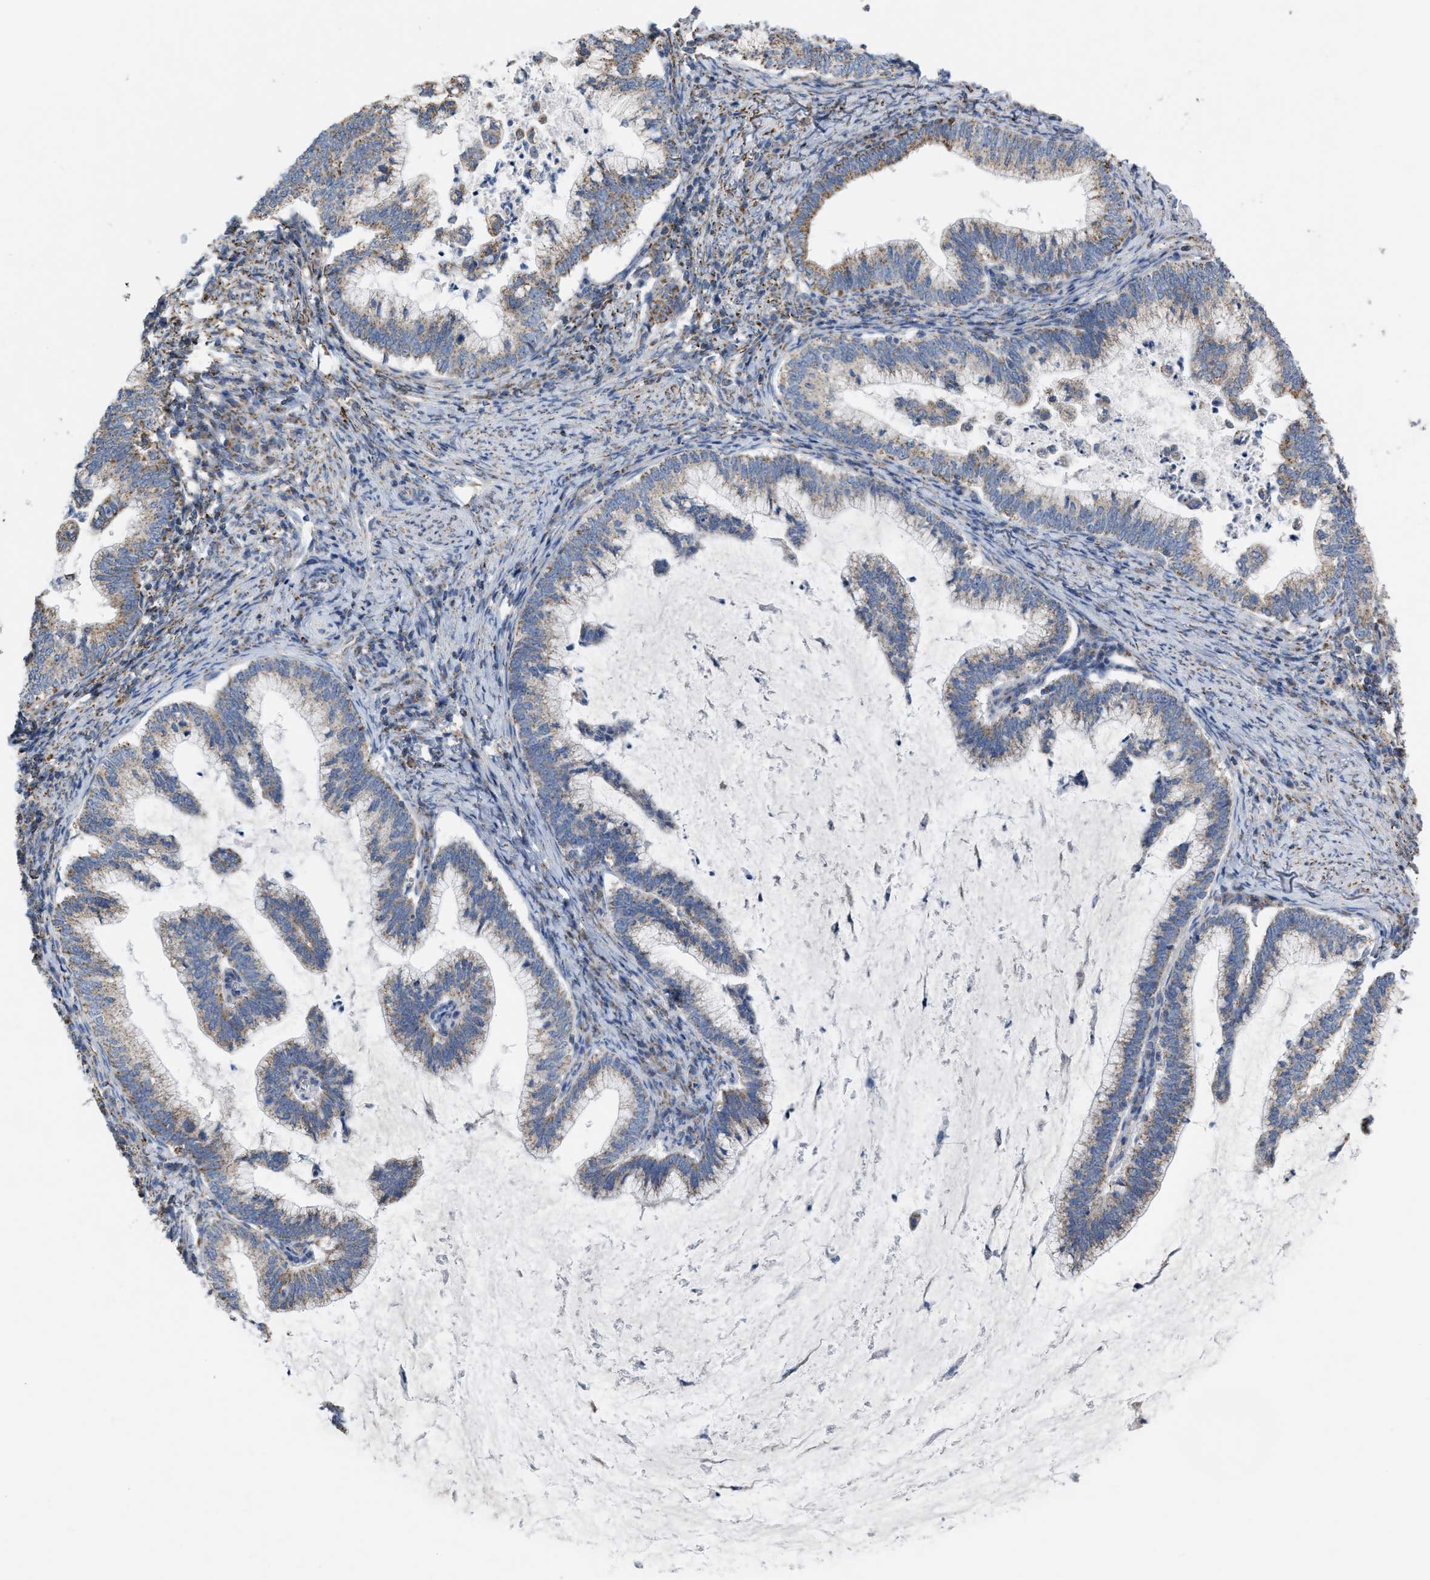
{"staining": {"intensity": "weak", "quantity": ">75%", "location": "cytoplasmic/membranous"}, "tissue": "cervical cancer", "cell_type": "Tumor cells", "image_type": "cancer", "snomed": [{"axis": "morphology", "description": "Adenocarcinoma, NOS"}, {"axis": "topography", "description": "Cervix"}], "caption": "The histopathology image reveals immunohistochemical staining of adenocarcinoma (cervical). There is weak cytoplasmic/membranous positivity is present in approximately >75% of tumor cells.", "gene": "BCL10", "patient": {"sex": "female", "age": 36}}